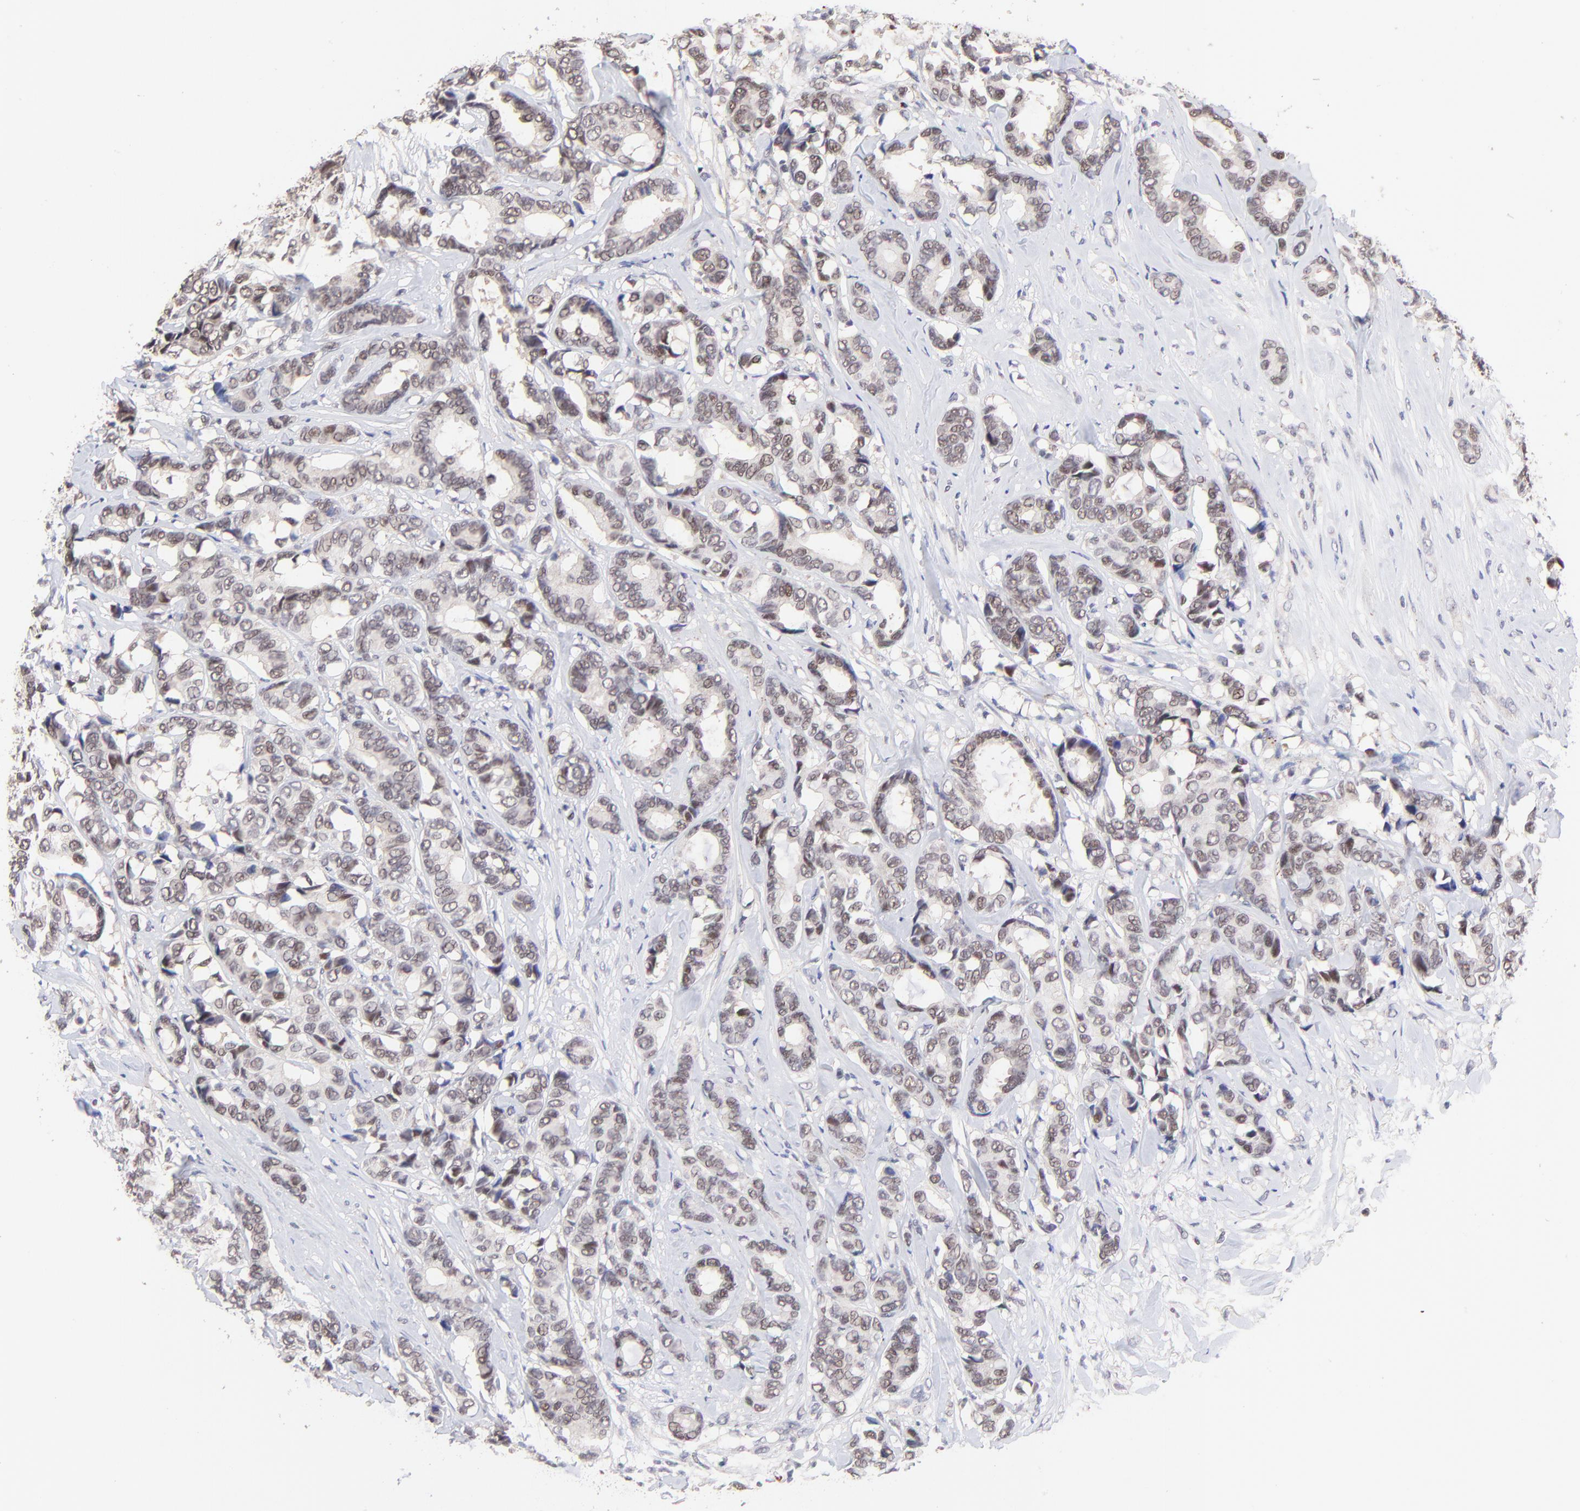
{"staining": {"intensity": "weak", "quantity": ">75%", "location": "cytoplasmic/membranous,nuclear"}, "tissue": "breast cancer", "cell_type": "Tumor cells", "image_type": "cancer", "snomed": [{"axis": "morphology", "description": "Duct carcinoma"}, {"axis": "topography", "description": "Breast"}], "caption": "Weak cytoplasmic/membranous and nuclear expression for a protein is seen in approximately >75% of tumor cells of breast cancer using IHC.", "gene": "ZNF747", "patient": {"sex": "female", "age": 87}}